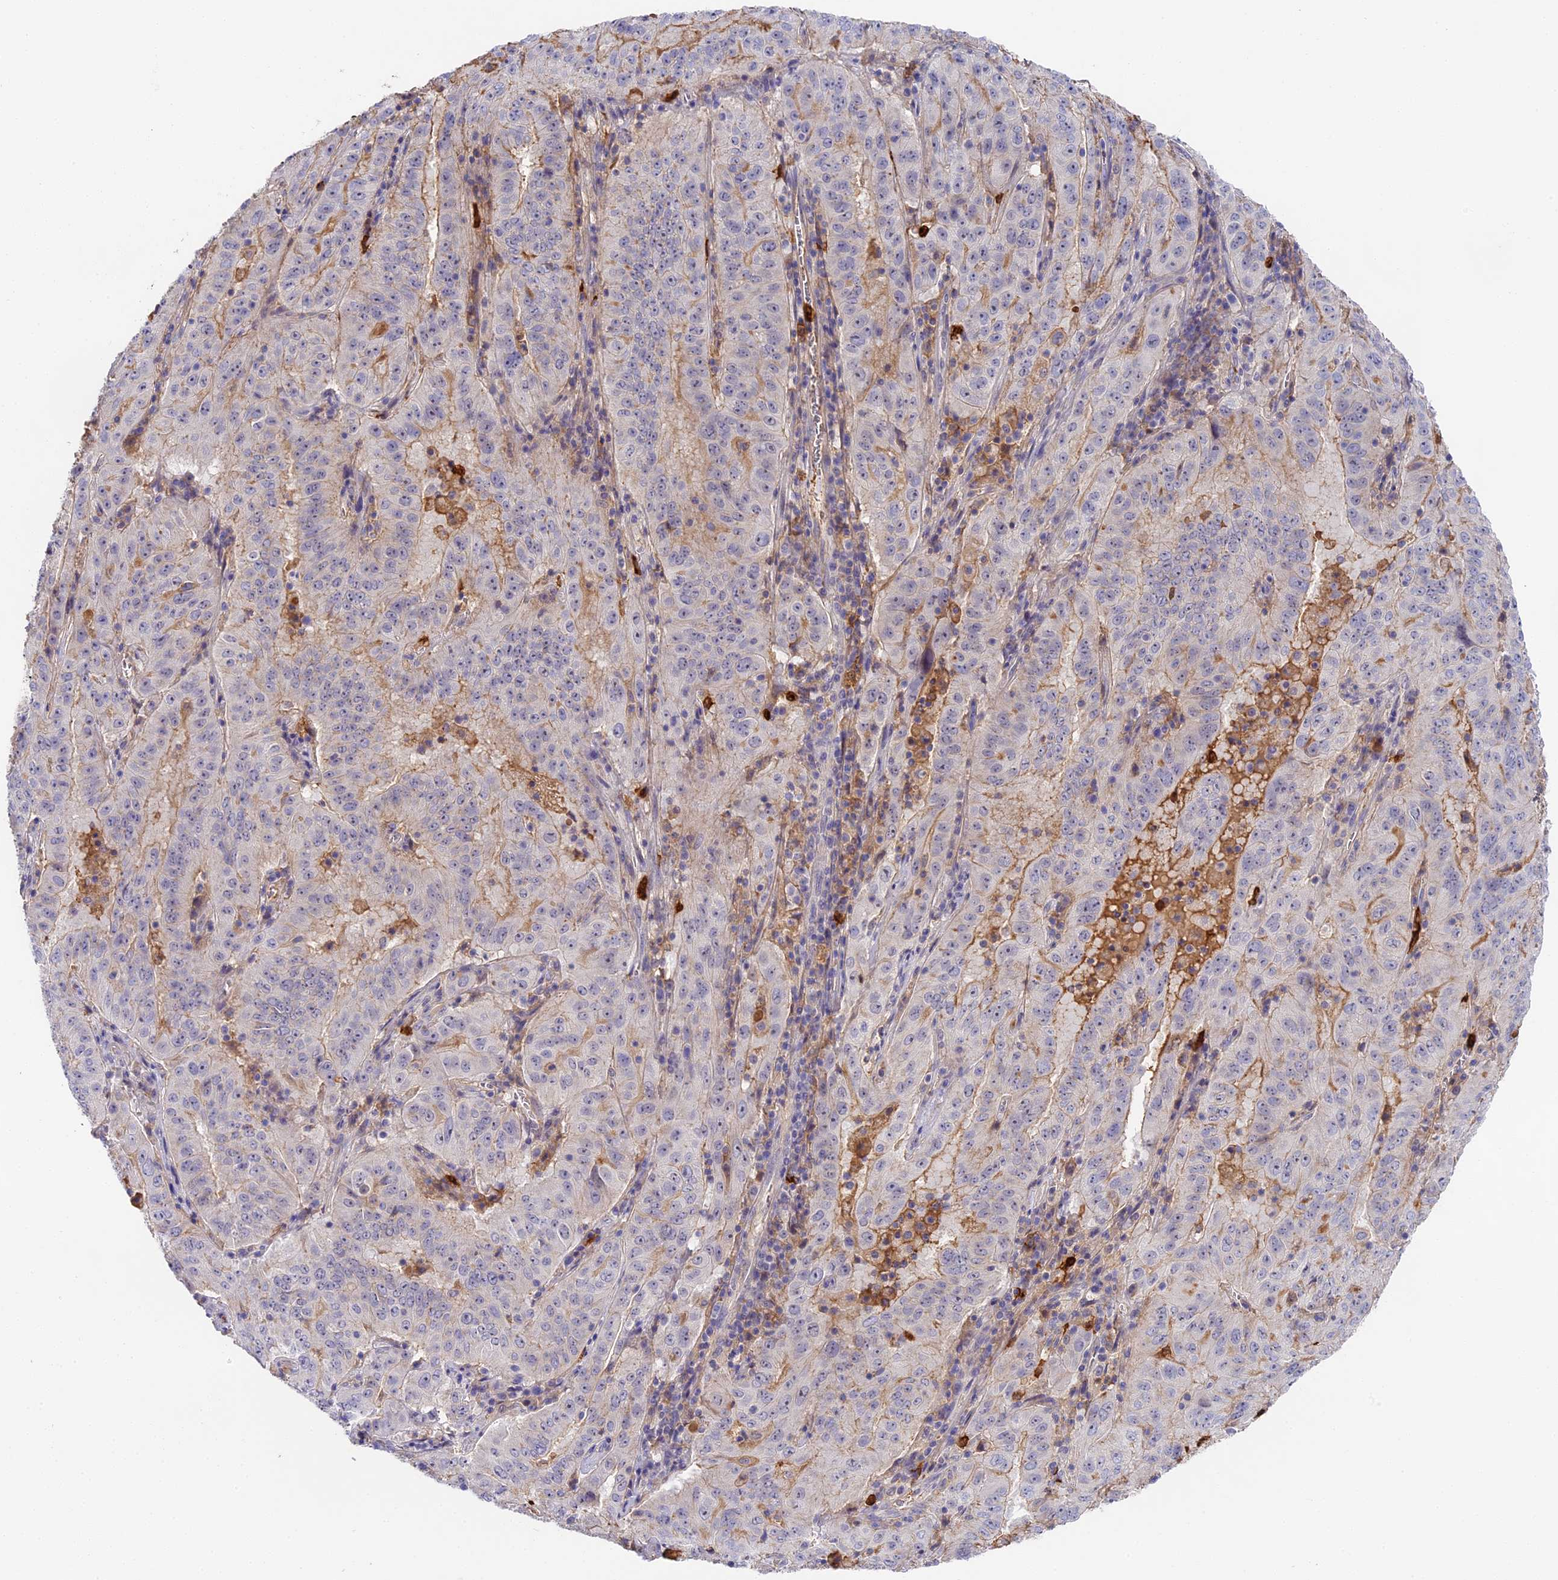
{"staining": {"intensity": "moderate", "quantity": "<25%", "location": "cytoplasmic/membranous"}, "tissue": "pancreatic cancer", "cell_type": "Tumor cells", "image_type": "cancer", "snomed": [{"axis": "morphology", "description": "Adenocarcinoma, NOS"}, {"axis": "topography", "description": "Pancreas"}], "caption": "Immunohistochemistry (IHC) image of human pancreatic adenocarcinoma stained for a protein (brown), which displays low levels of moderate cytoplasmic/membranous staining in about <25% of tumor cells.", "gene": "ADGRD1", "patient": {"sex": "male", "age": 63}}